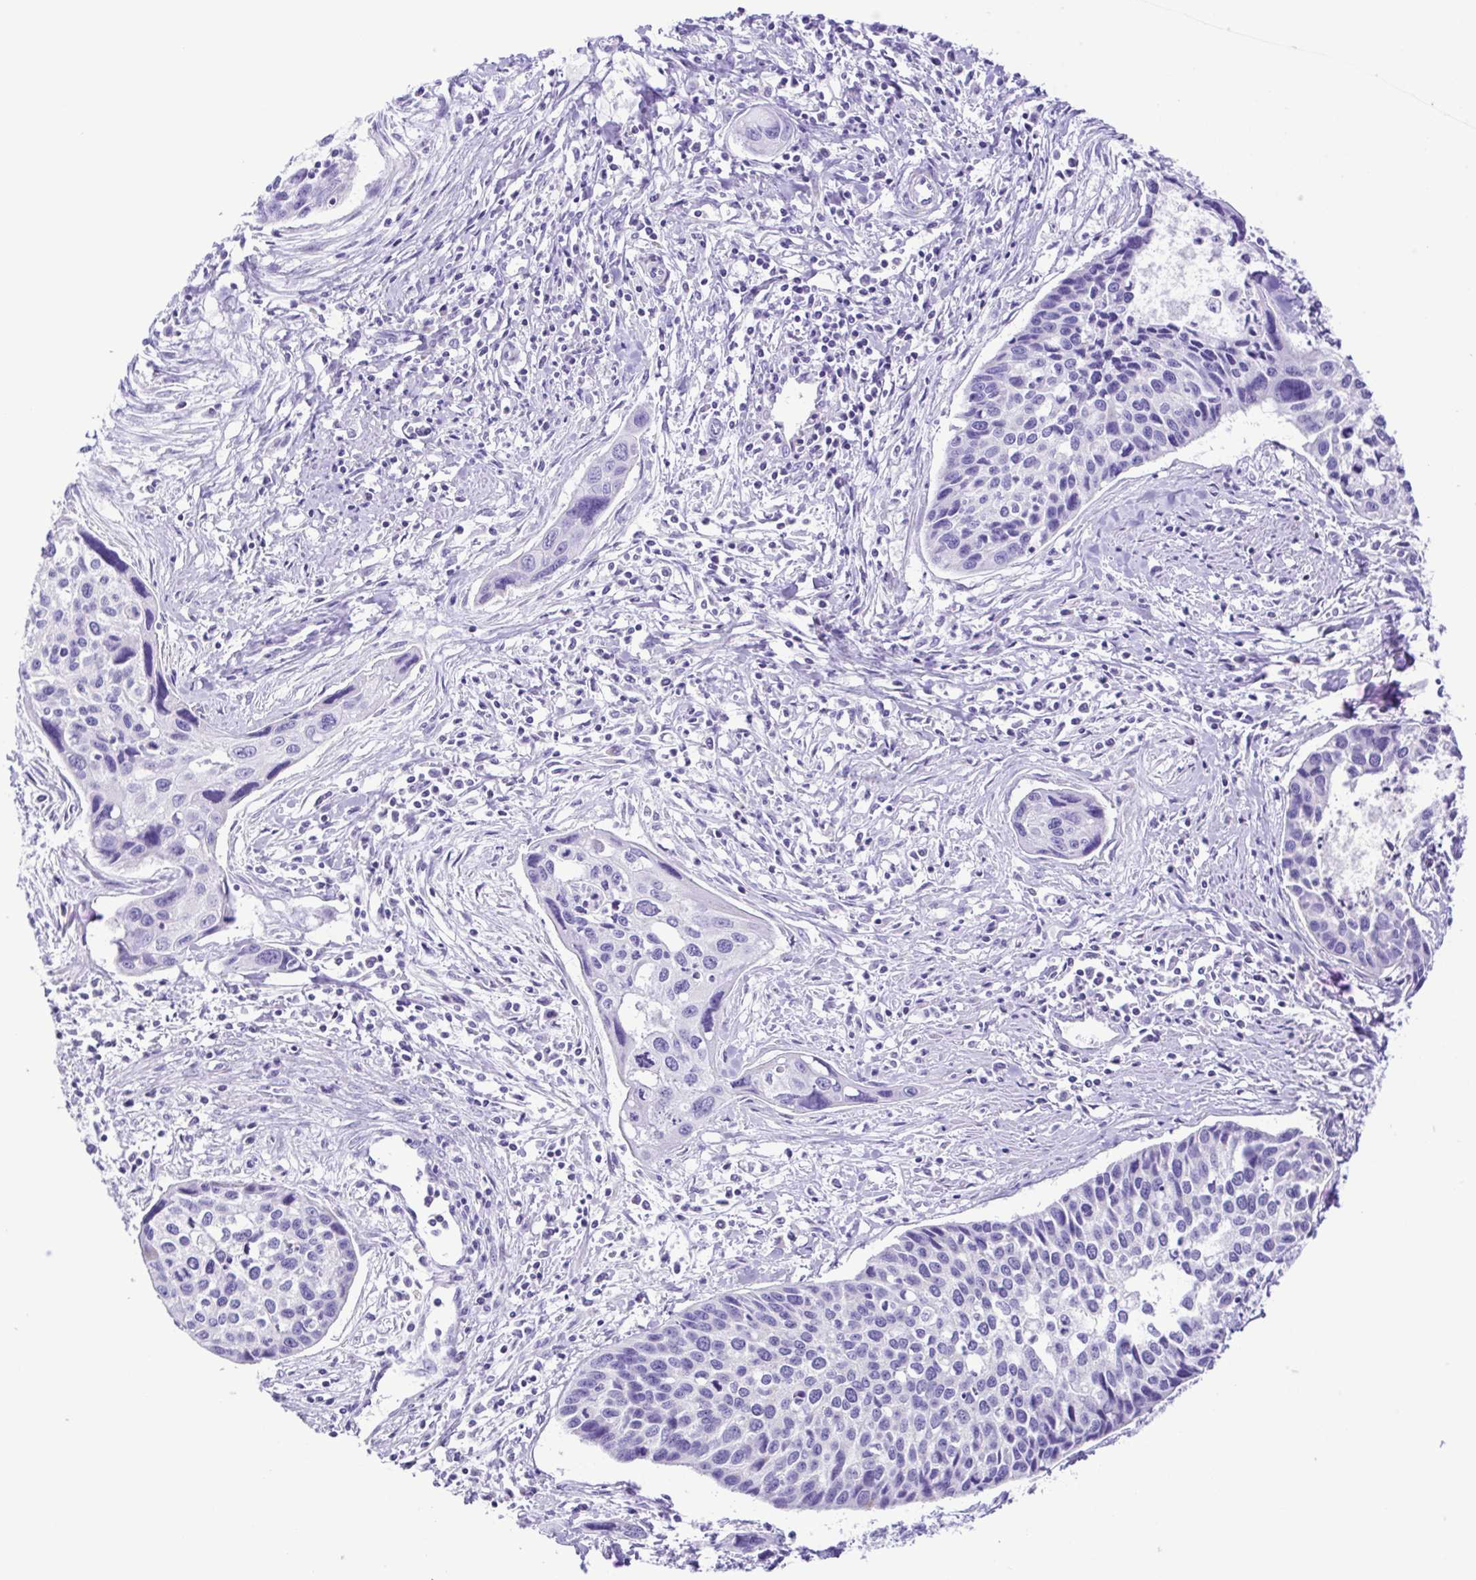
{"staining": {"intensity": "negative", "quantity": "none", "location": "none"}, "tissue": "cervical cancer", "cell_type": "Tumor cells", "image_type": "cancer", "snomed": [{"axis": "morphology", "description": "Squamous cell carcinoma, NOS"}, {"axis": "topography", "description": "Cervix"}], "caption": "Image shows no significant protein staining in tumor cells of squamous cell carcinoma (cervical). (Brightfield microscopy of DAB immunohistochemistry at high magnification).", "gene": "SYT1", "patient": {"sex": "female", "age": 31}}